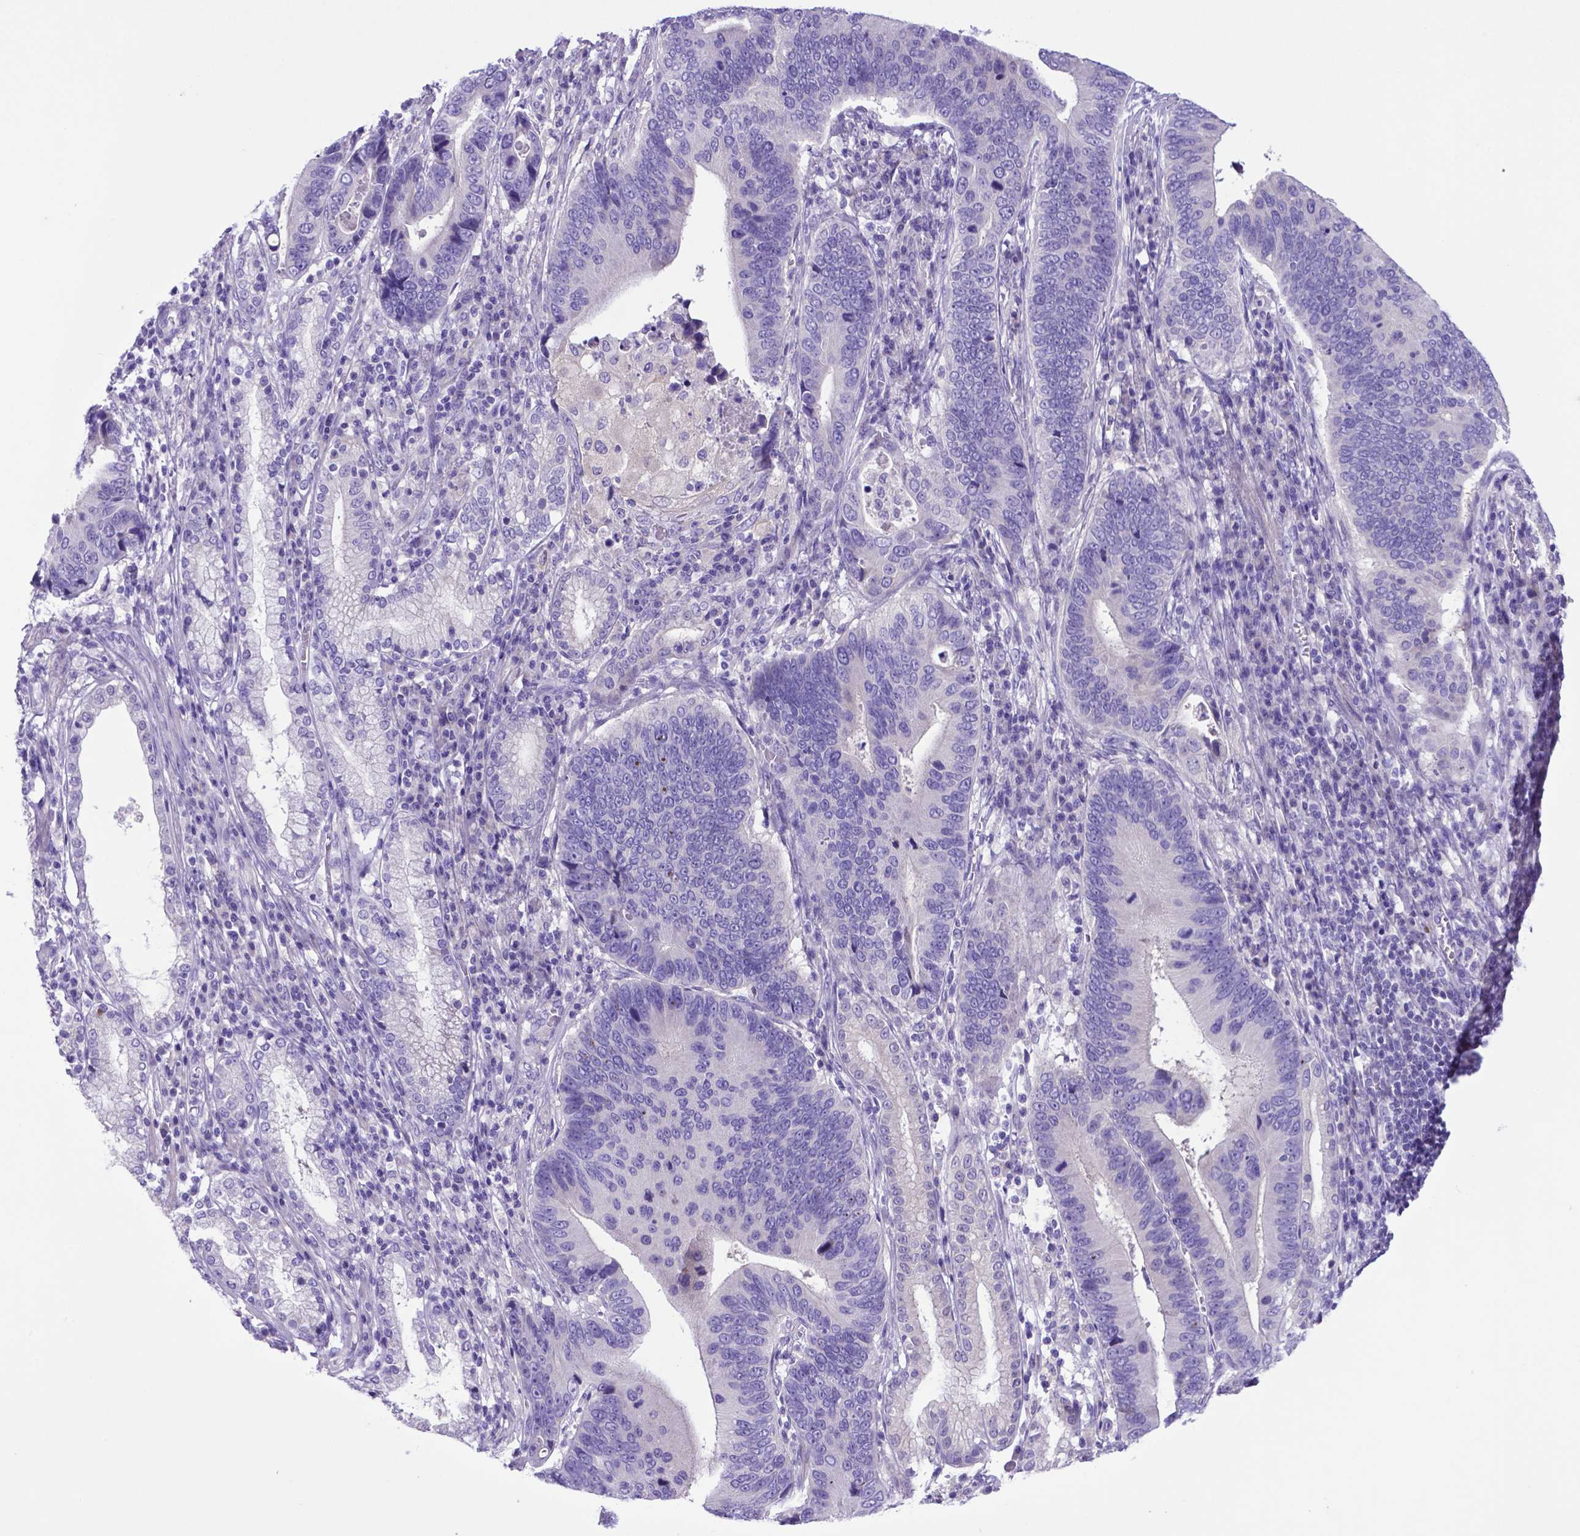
{"staining": {"intensity": "negative", "quantity": "none", "location": "none"}, "tissue": "stomach cancer", "cell_type": "Tumor cells", "image_type": "cancer", "snomed": [{"axis": "morphology", "description": "Adenocarcinoma, NOS"}, {"axis": "topography", "description": "Stomach"}], "caption": "Histopathology image shows no protein positivity in tumor cells of stomach cancer tissue.", "gene": "ADRA2B", "patient": {"sex": "male", "age": 84}}